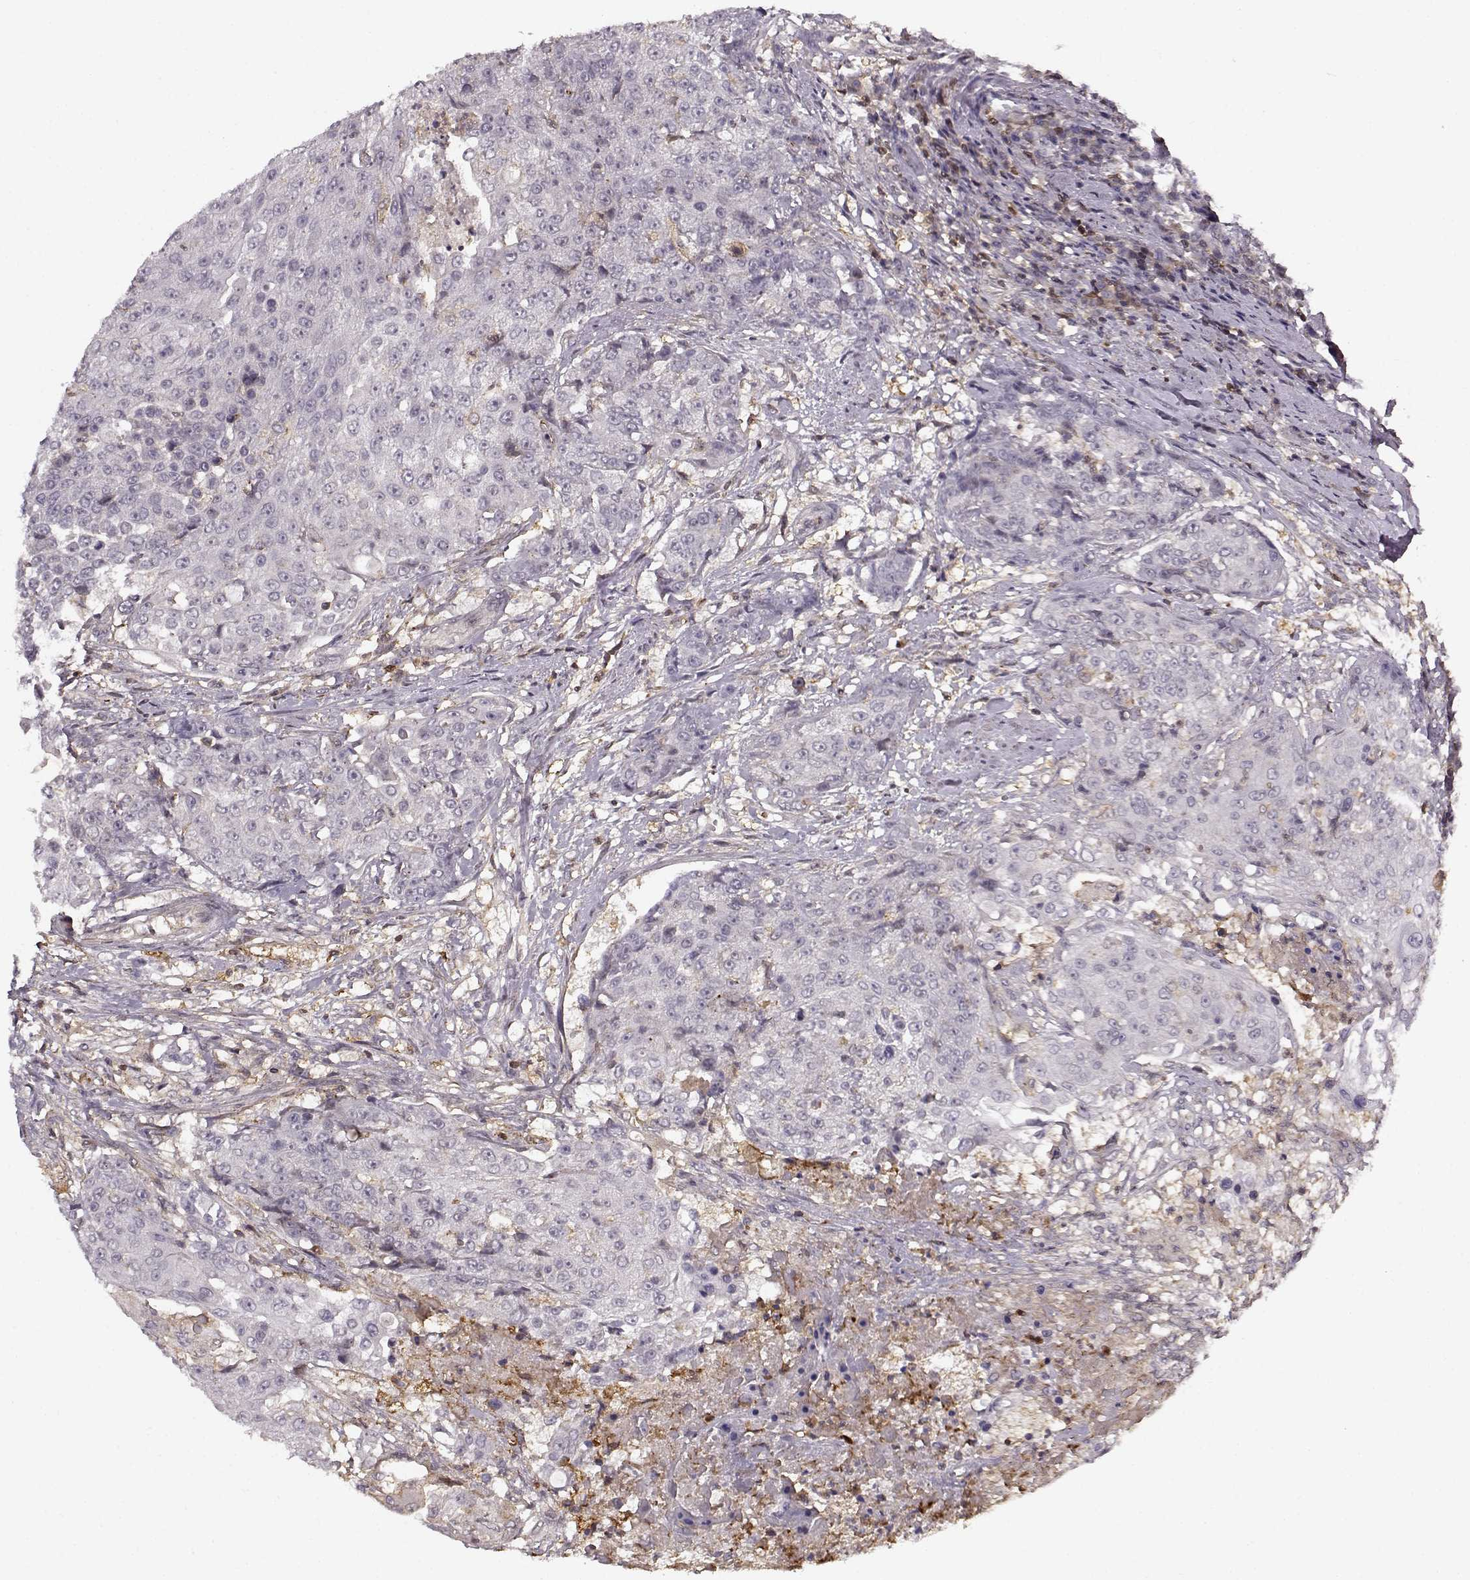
{"staining": {"intensity": "negative", "quantity": "none", "location": "none"}, "tissue": "urothelial cancer", "cell_type": "Tumor cells", "image_type": "cancer", "snomed": [{"axis": "morphology", "description": "Urothelial carcinoma, High grade"}, {"axis": "topography", "description": "Urinary bladder"}], "caption": "Urothelial cancer was stained to show a protein in brown. There is no significant expression in tumor cells. (DAB immunohistochemistry with hematoxylin counter stain).", "gene": "MFSD1", "patient": {"sex": "female", "age": 63}}